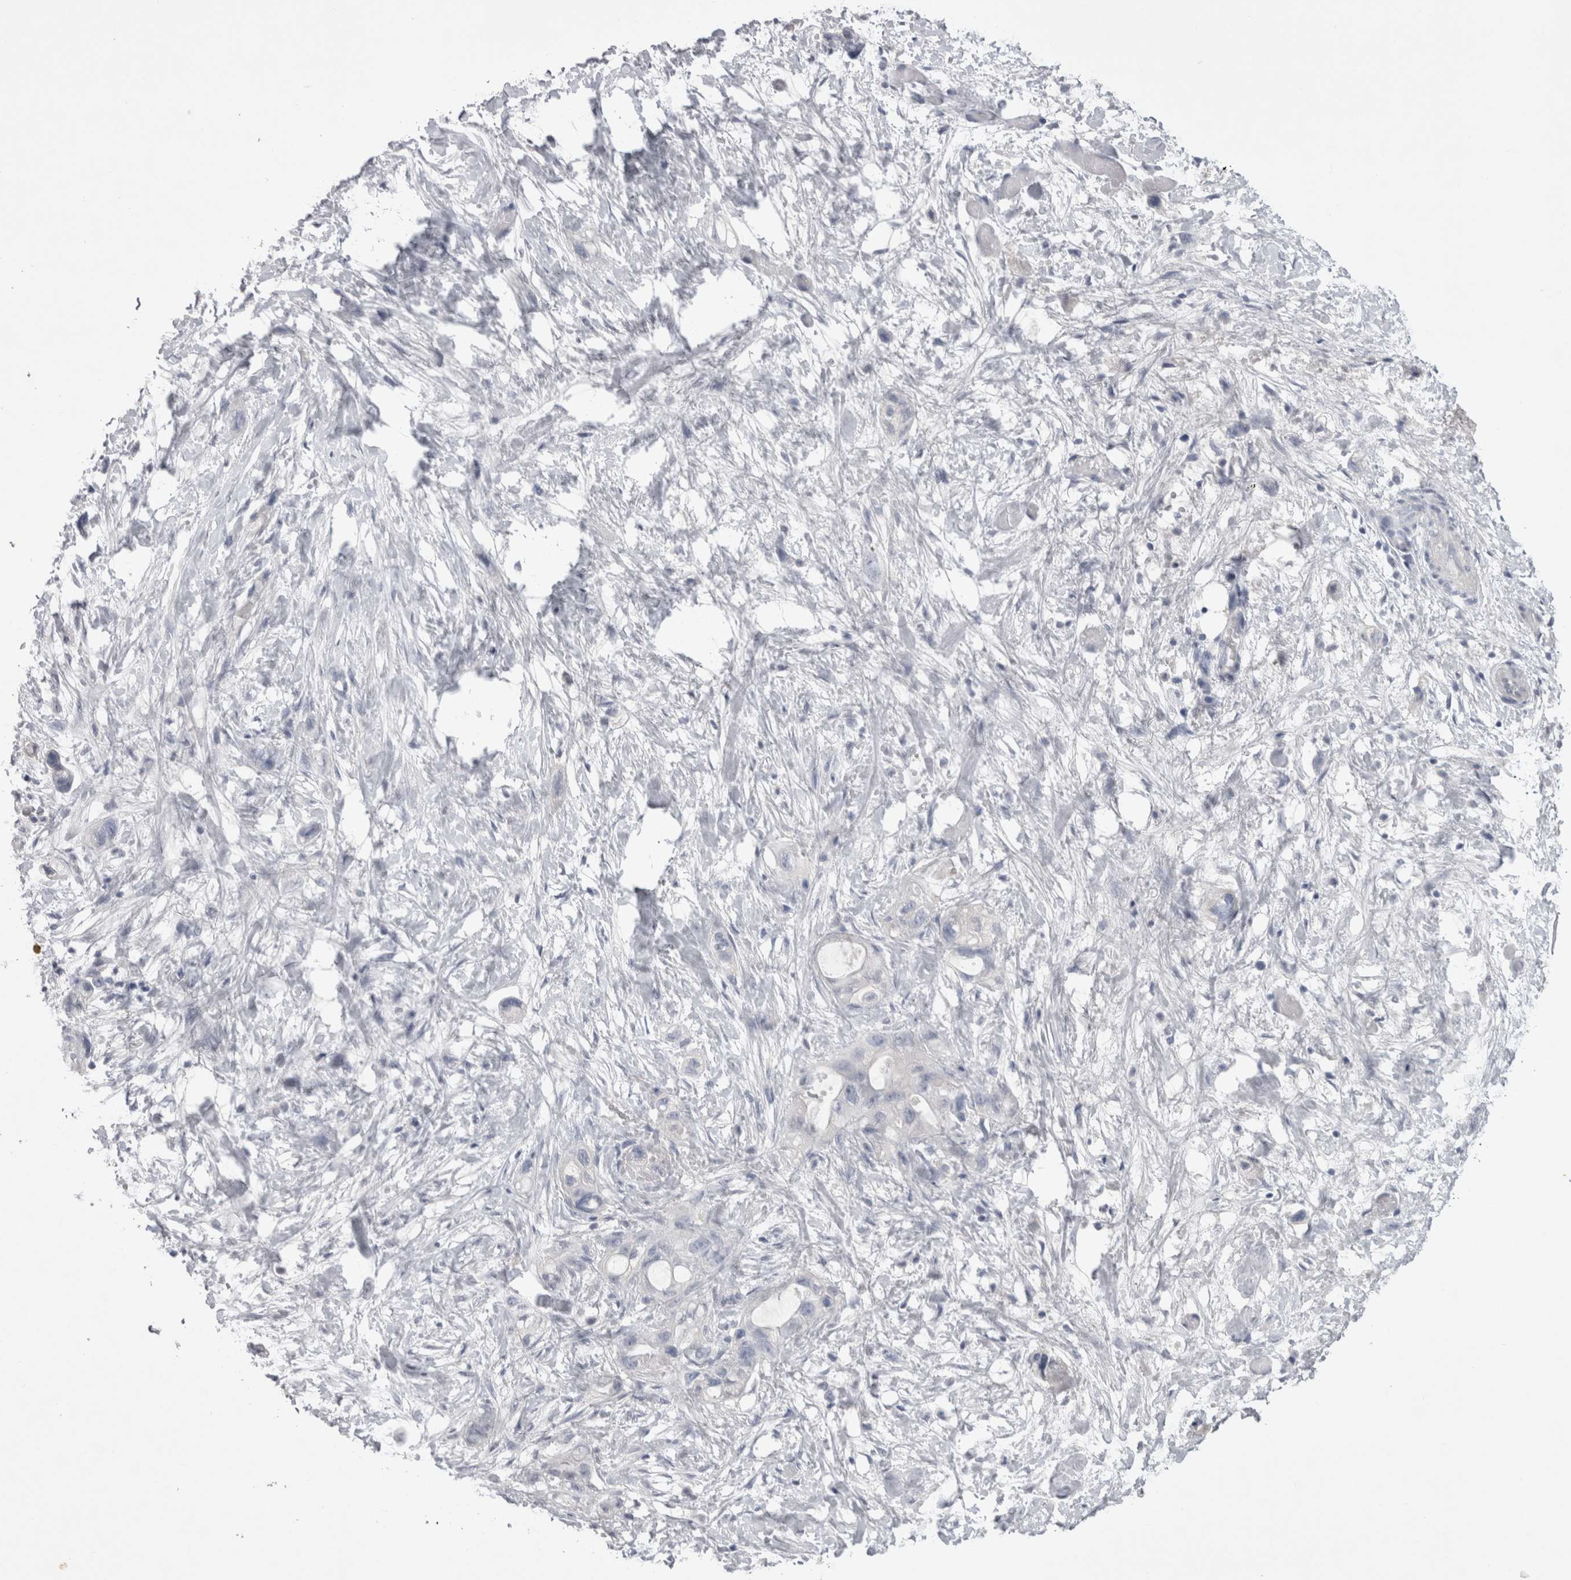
{"staining": {"intensity": "negative", "quantity": "none", "location": "none"}, "tissue": "stomach cancer", "cell_type": "Tumor cells", "image_type": "cancer", "snomed": [{"axis": "morphology", "description": "Adenocarcinoma, NOS"}, {"axis": "topography", "description": "Stomach"}, {"axis": "topography", "description": "Stomach, lower"}], "caption": "An IHC micrograph of adenocarcinoma (stomach) is shown. There is no staining in tumor cells of adenocarcinoma (stomach).", "gene": "ADAM2", "patient": {"sex": "female", "age": 48}}